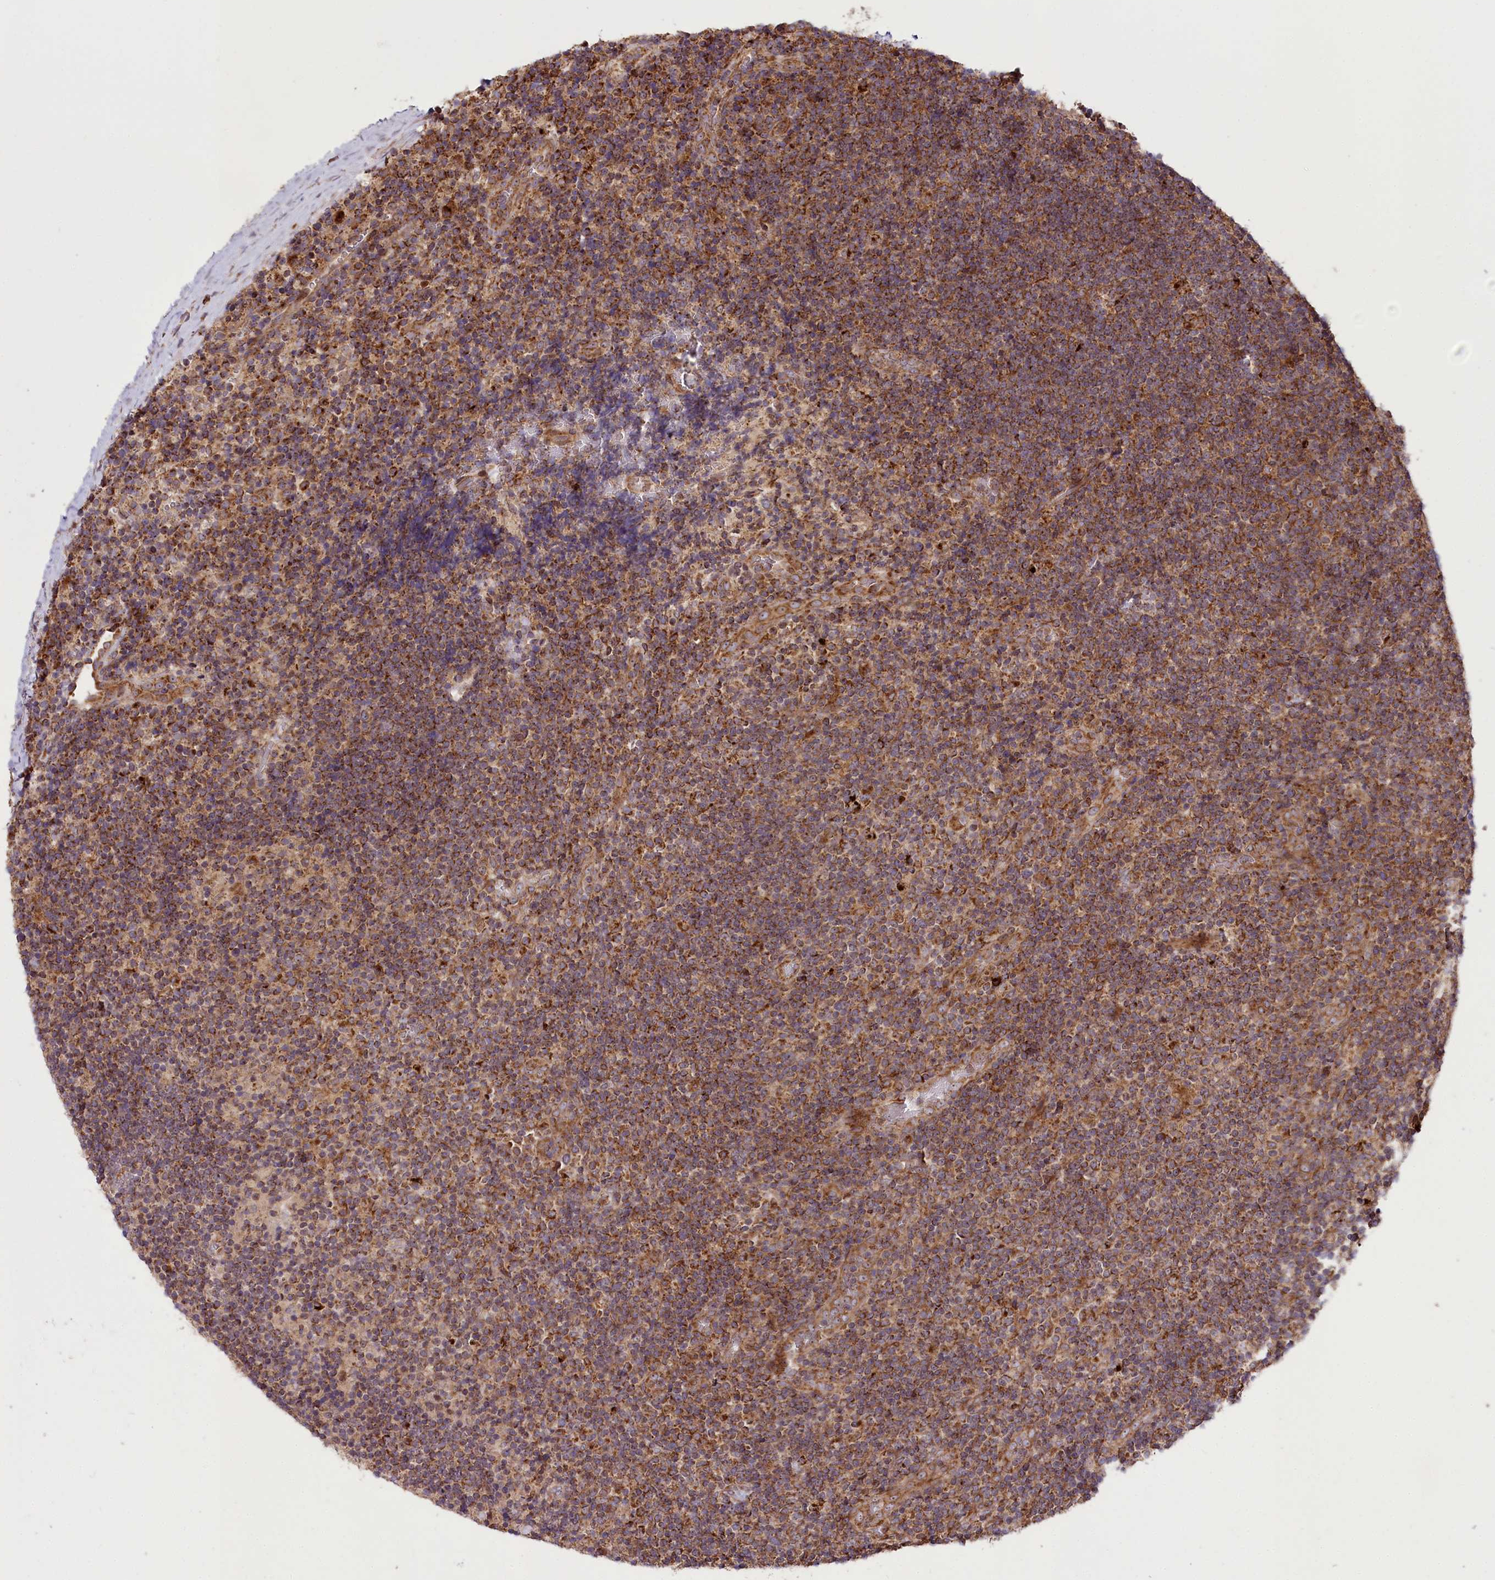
{"staining": {"intensity": "strong", "quantity": ">75%", "location": "cytoplasmic/membranous"}, "tissue": "lymphoma", "cell_type": "Tumor cells", "image_type": "cancer", "snomed": [{"axis": "morphology", "description": "Hodgkin's disease, NOS"}, {"axis": "topography", "description": "Lymph node"}], "caption": "DAB immunohistochemical staining of Hodgkin's disease shows strong cytoplasmic/membranous protein expression in about >75% of tumor cells.", "gene": "RAB7A", "patient": {"sex": "female", "age": 57}}